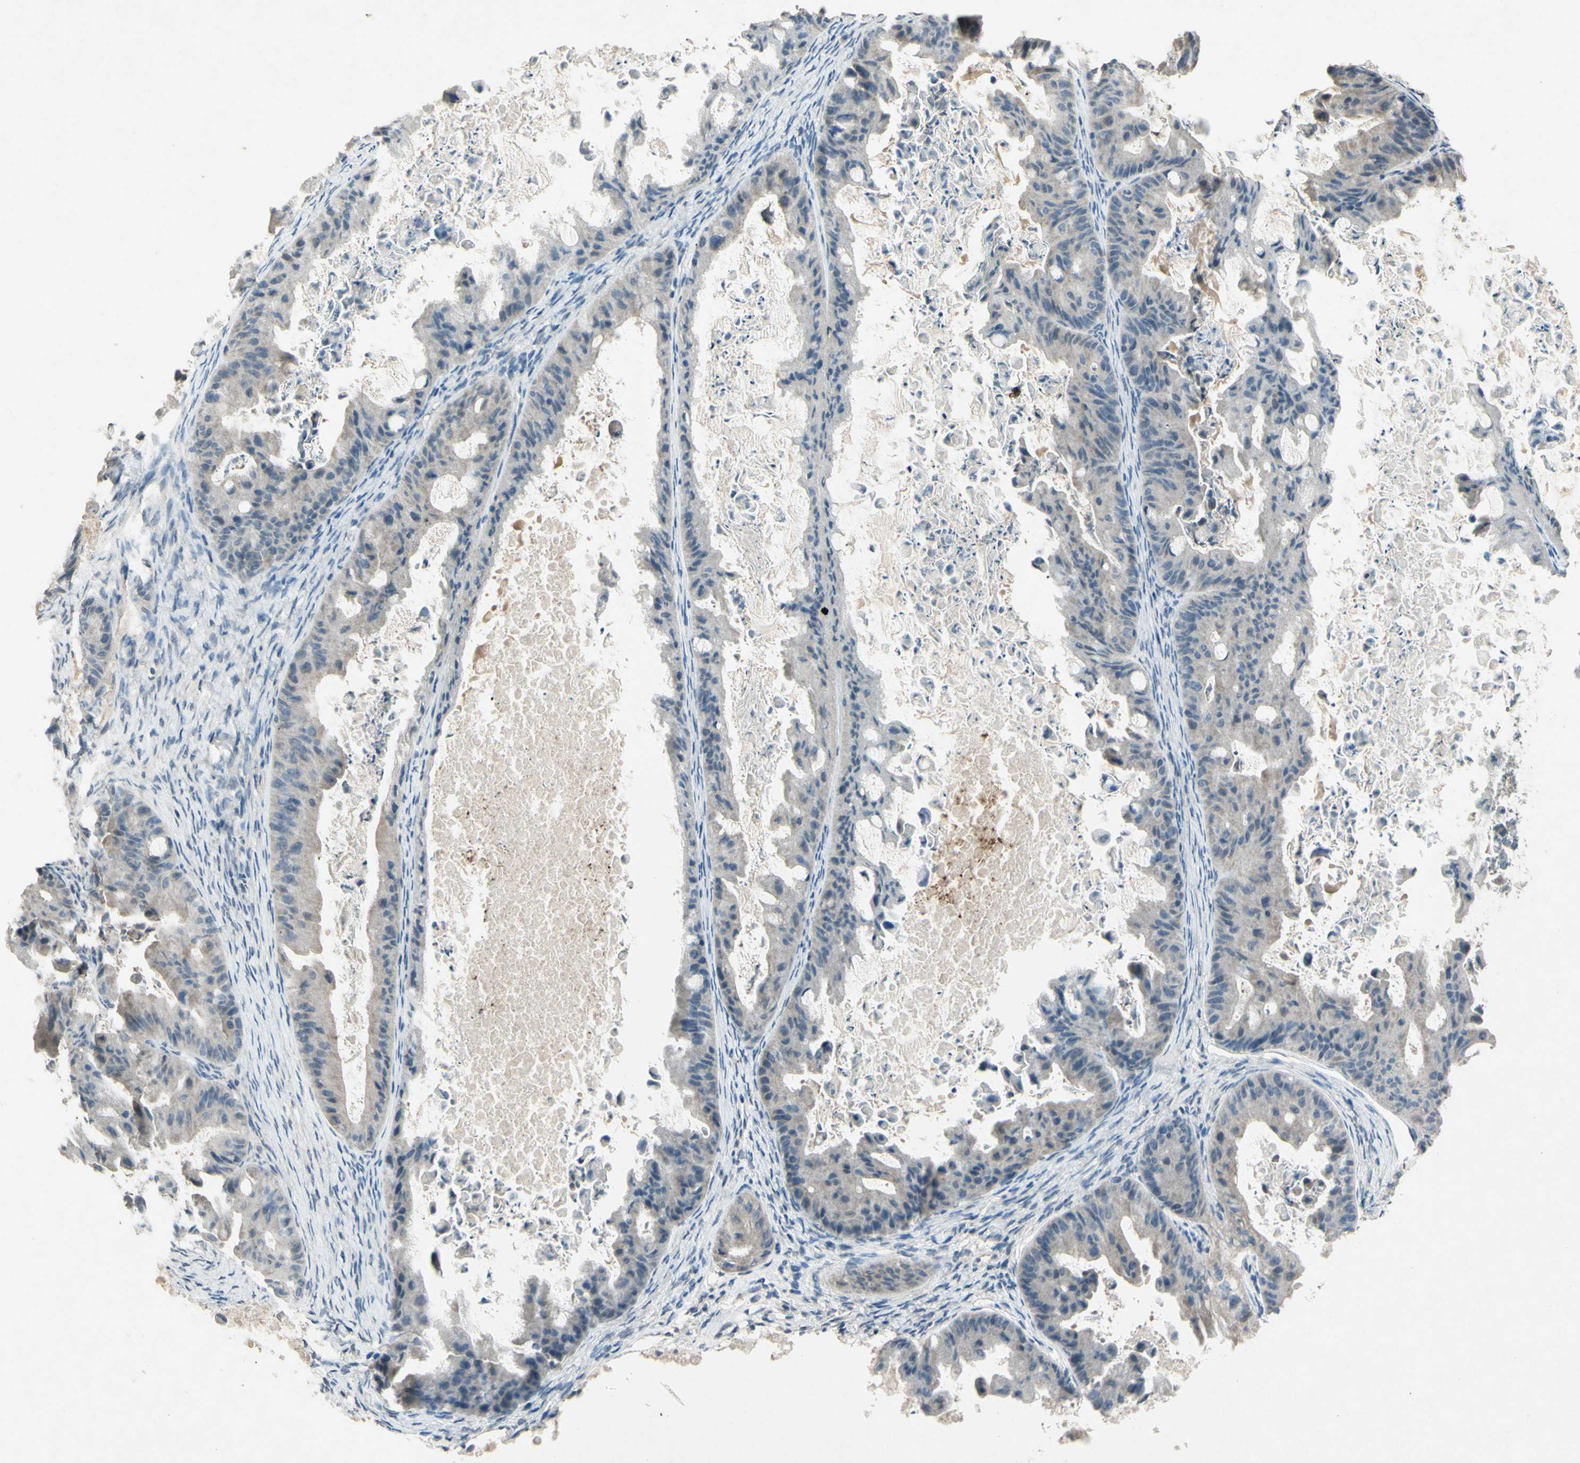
{"staining": {"intensity": "negative", "quantity": "none", "location": "none"}, "tissue": "ovarian cancer", "cell_type": "Tumor cells", "image_type": "cancer", "snomed": [{"axis": "morphology", "description": "Cystadenocarcinoma, mucinous, NOS"}, {"axis": "topography", "description": "Ovary"}], "caption": "Human ovarian cancer stained for a protein using immunohistochemistry displays no expression in tumor cells.", "gene": "TIMM21", "patient": {"sex": "female", "age": 37}}